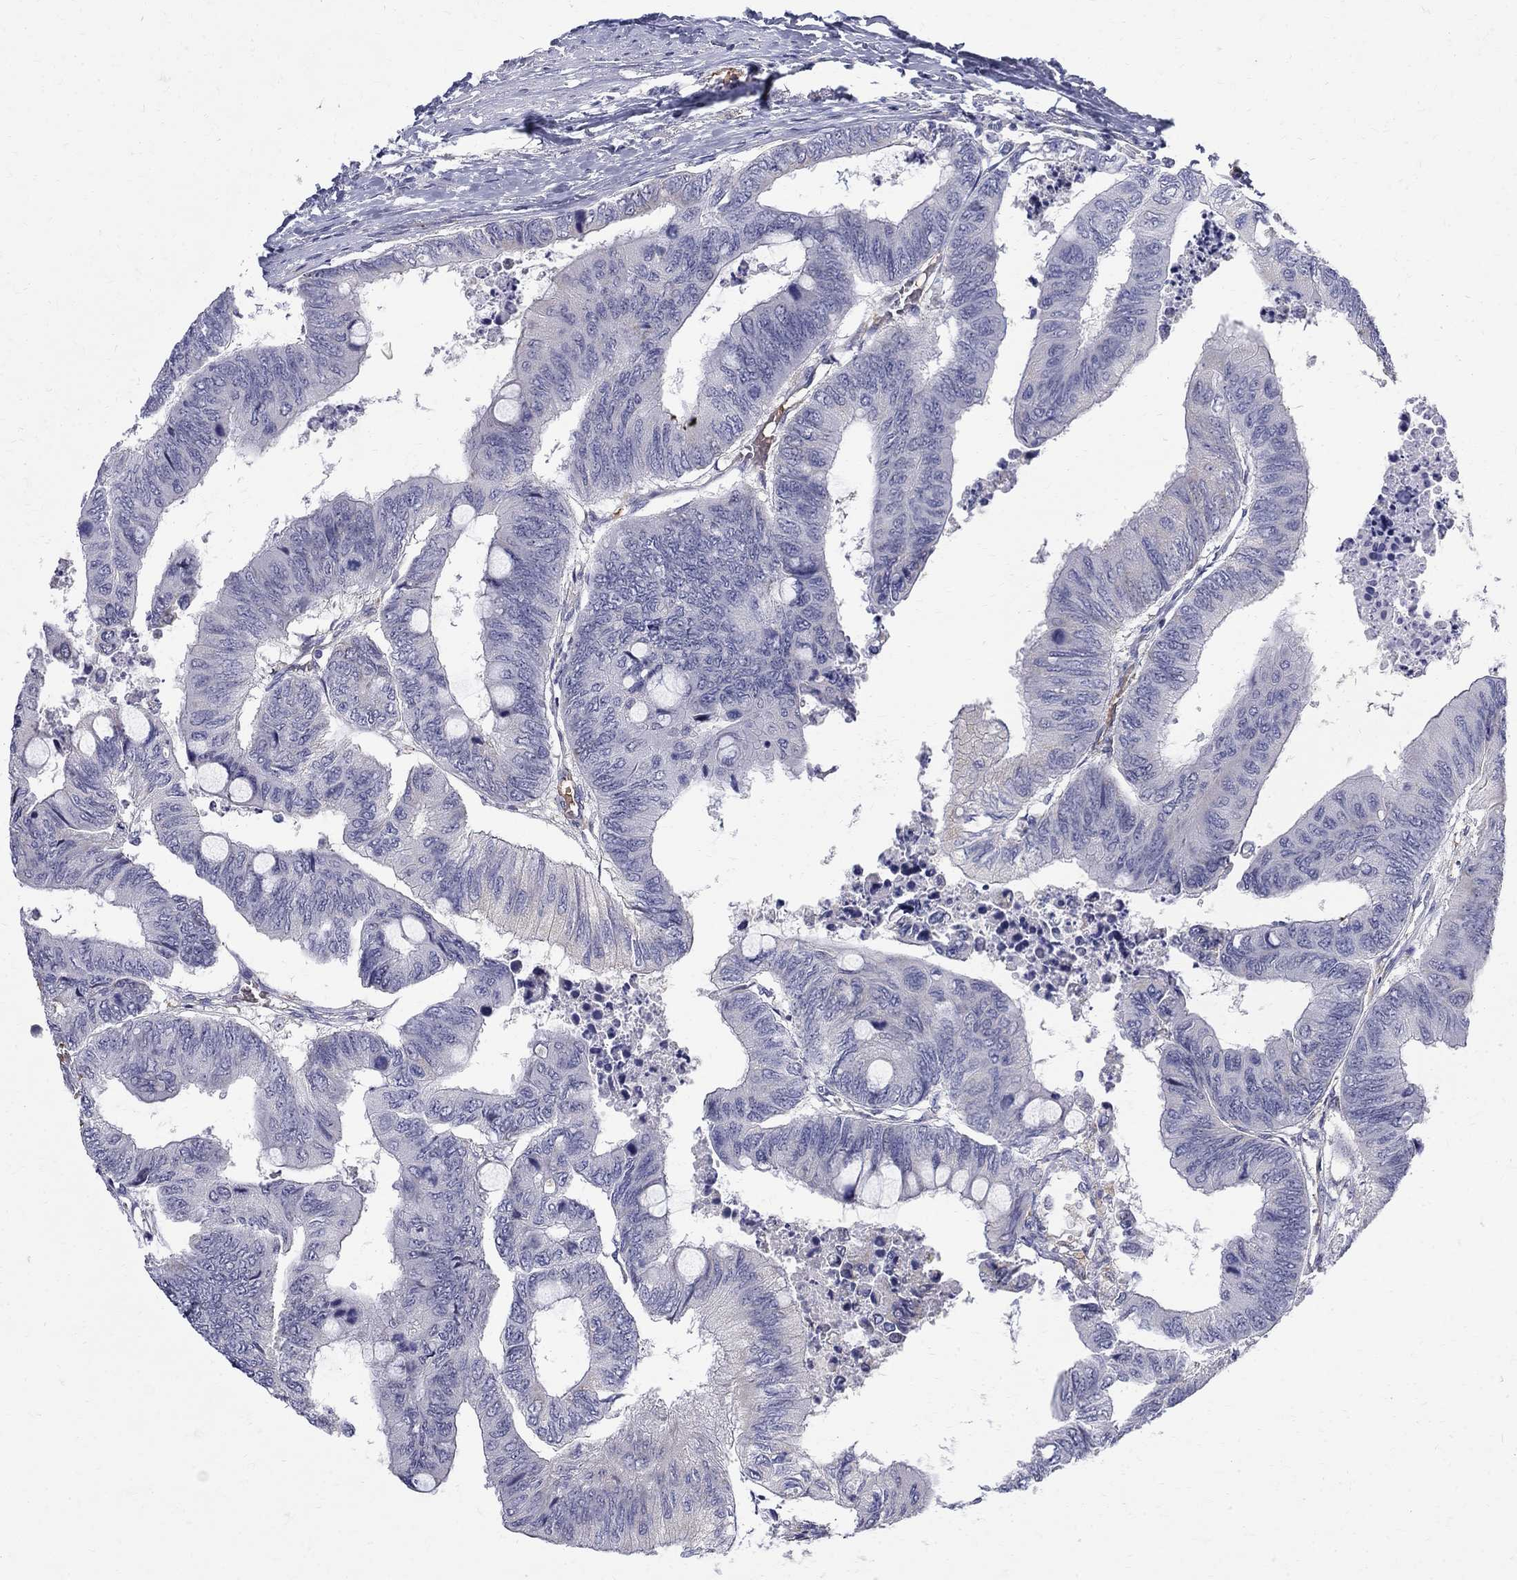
{"staining": {"intensity": "negative", "quantity": "none", "location": "none"}, "tissue": "colorectal cancer", "cell_type": "Tumor cells", "image_type": "cancer", "snomed": [{"axis": "morphology", "description": "Normal tissue, NOS"}, {"axis": "morphology", "description": "Adenocarcinoma, NOS"}, {"axis": "topography", "description": "Rectum"}, {"axis": "topography", "description": "Peripheral nerve tissue"}], "caption": "Image shows no protein staining in tumor cells of adenocarcinoma (colorectal) tissue. (DAB immunohistochemistry, high magnification).", "gene": "AGER", "patient": {"sex": "male", "age": 92}}